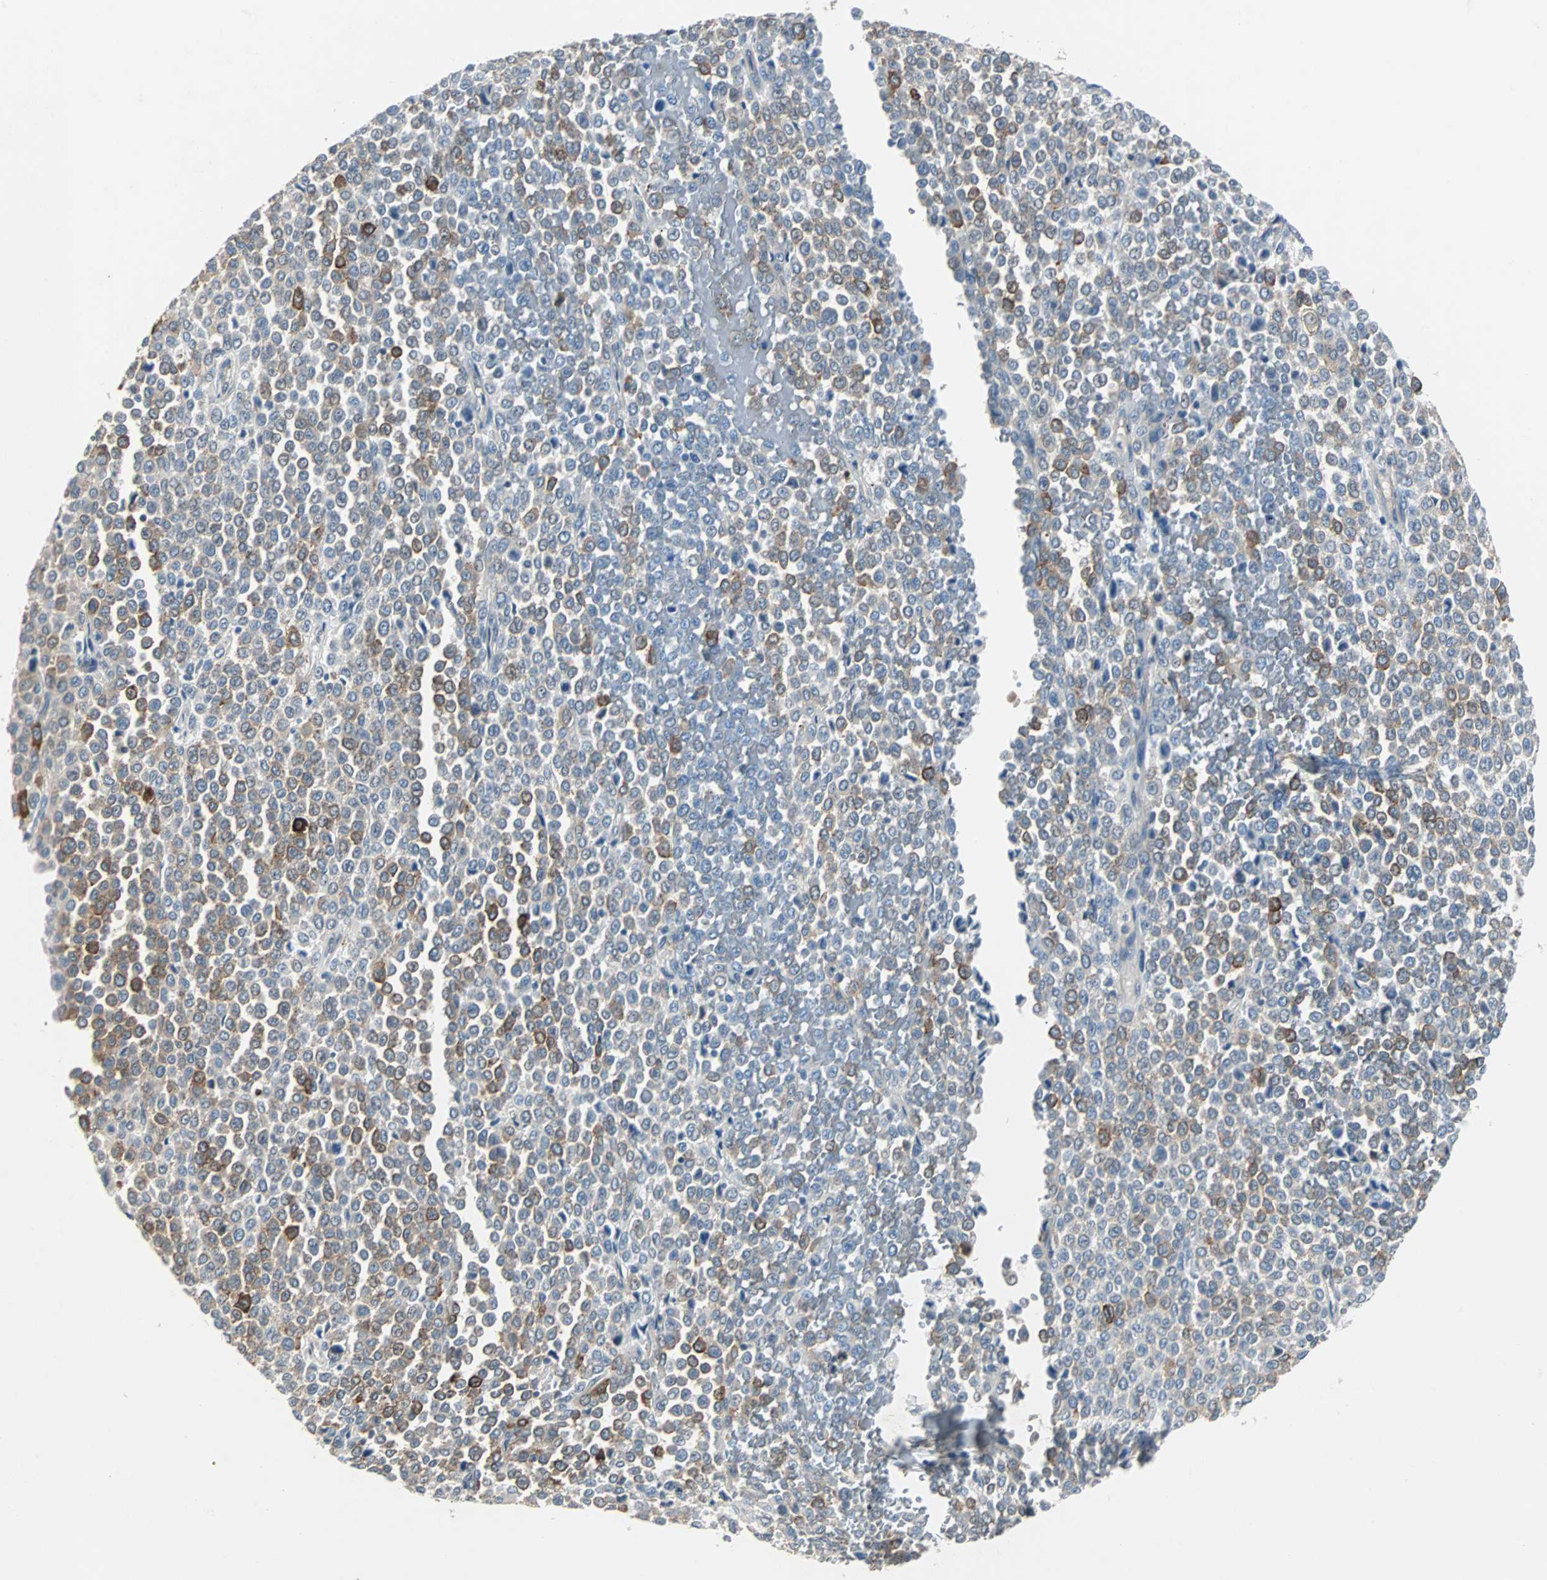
{"staining": {"intensity": "moderate", "quantity": "25%-75%", "location": "cytoplasmic/membranous"}, "tissue": "melanoma", "cell_type": "Tumor cells", "image_type": "cancer", "snomed": [{"axis": "morphology", "description": "Malignant melanoma, Metastatic site"}, {"axis": "topography", "description": "Pancreas"}], "caption": "Melanoma stained for a protein shows moderate cytoplasmic/membranous positivity in tumor cells. Nuclei are stained in blue.", "gene": "CMC2", "patient": {"sex": "female", "age": 30}}